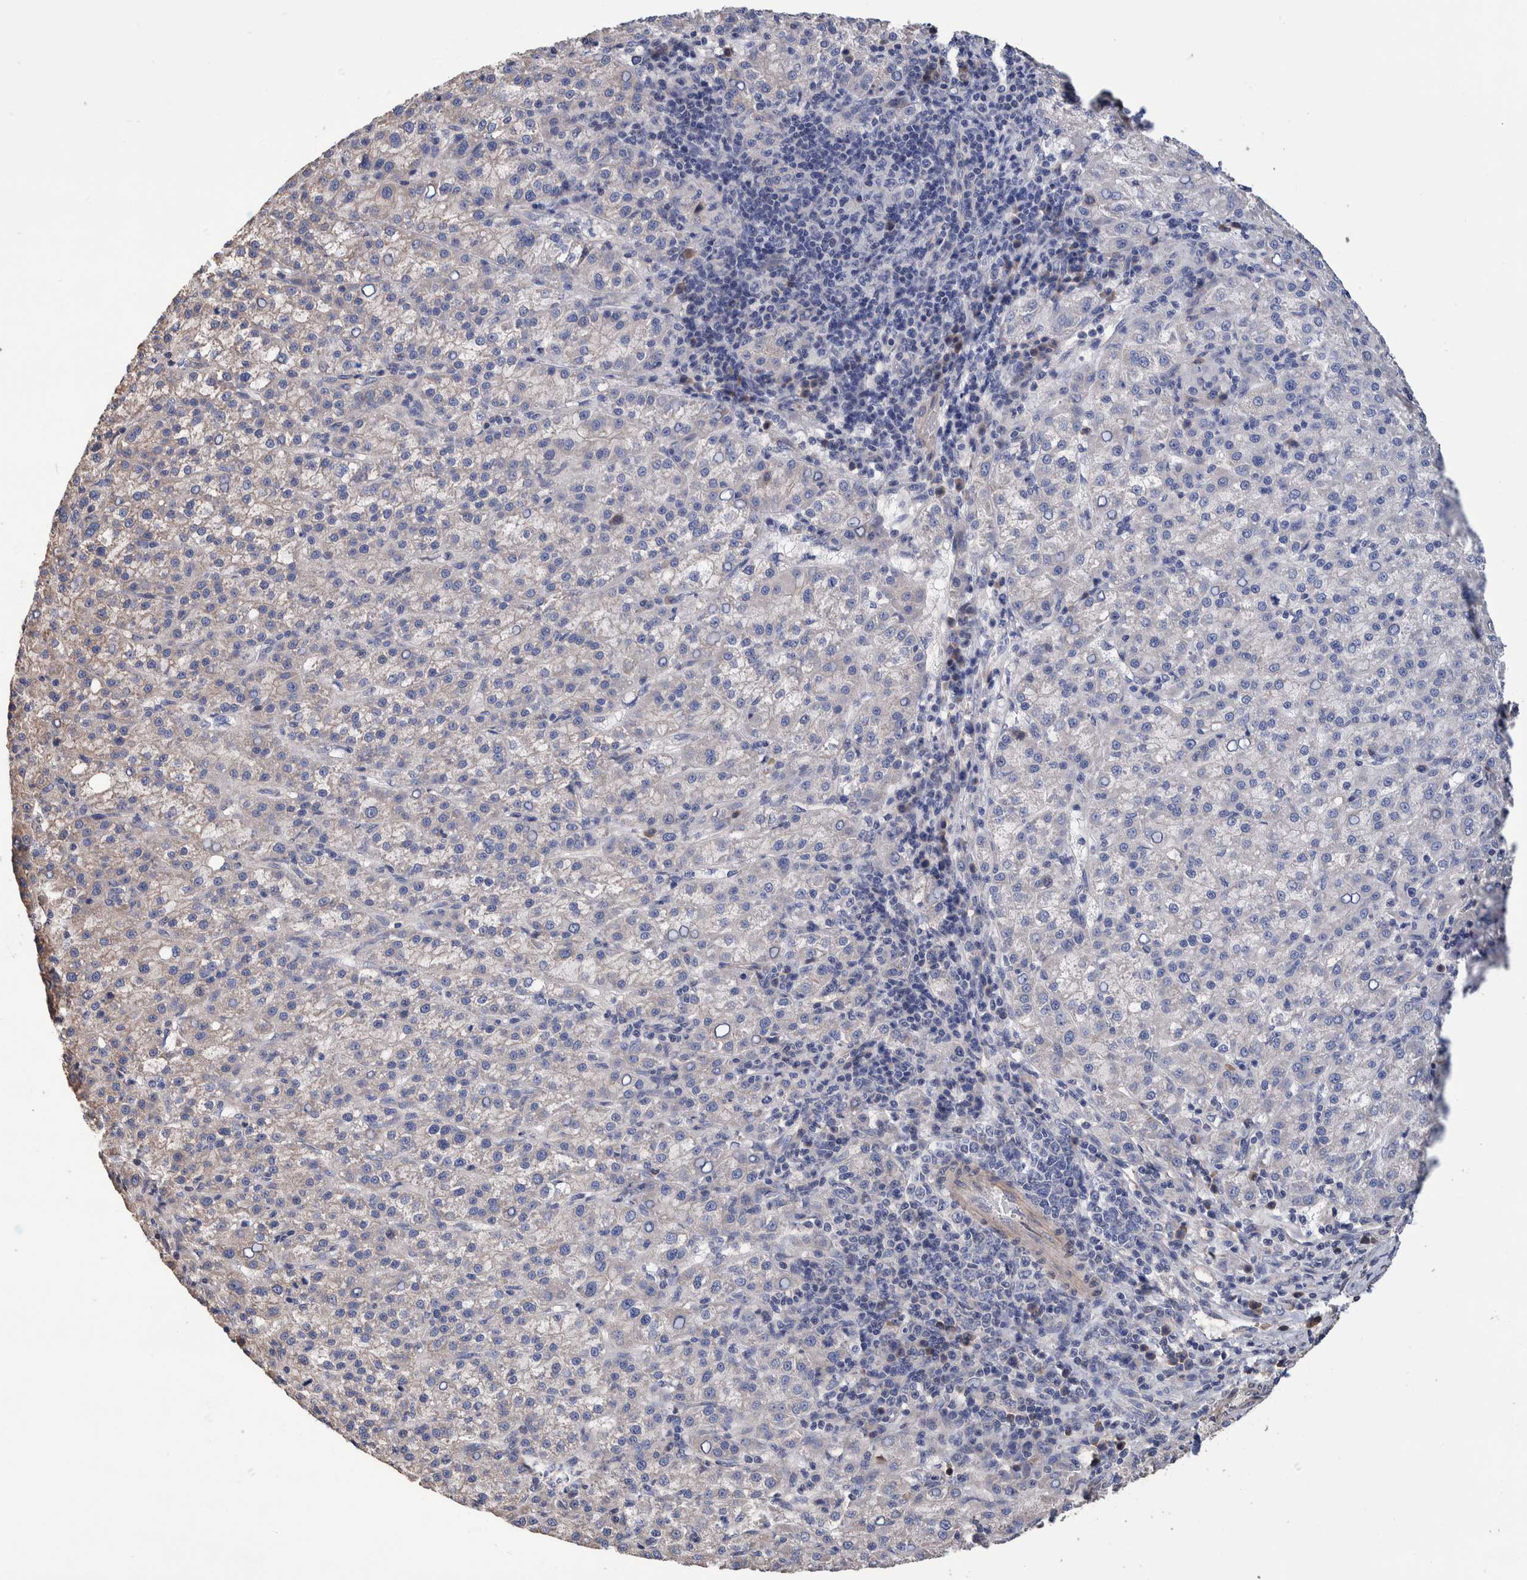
{"staining": {"intensity": "negative", "quantity": "none", "location": "none"}, "tissue": "liver cancer", "cell_type": "Tumor cells", "image_type": "cancer", "snomed": [{"axis": "morphology", "description": "Carcinoma, Hepatocellular, NOS"}, {"axis": "topography", "description": "Liver"}], "caption": "Tumor cells show no significant positivity in hepatocellular carcinoma (liver).", "gene": "SLC45A4", "patient": {"sex": "female", "age": 58}}